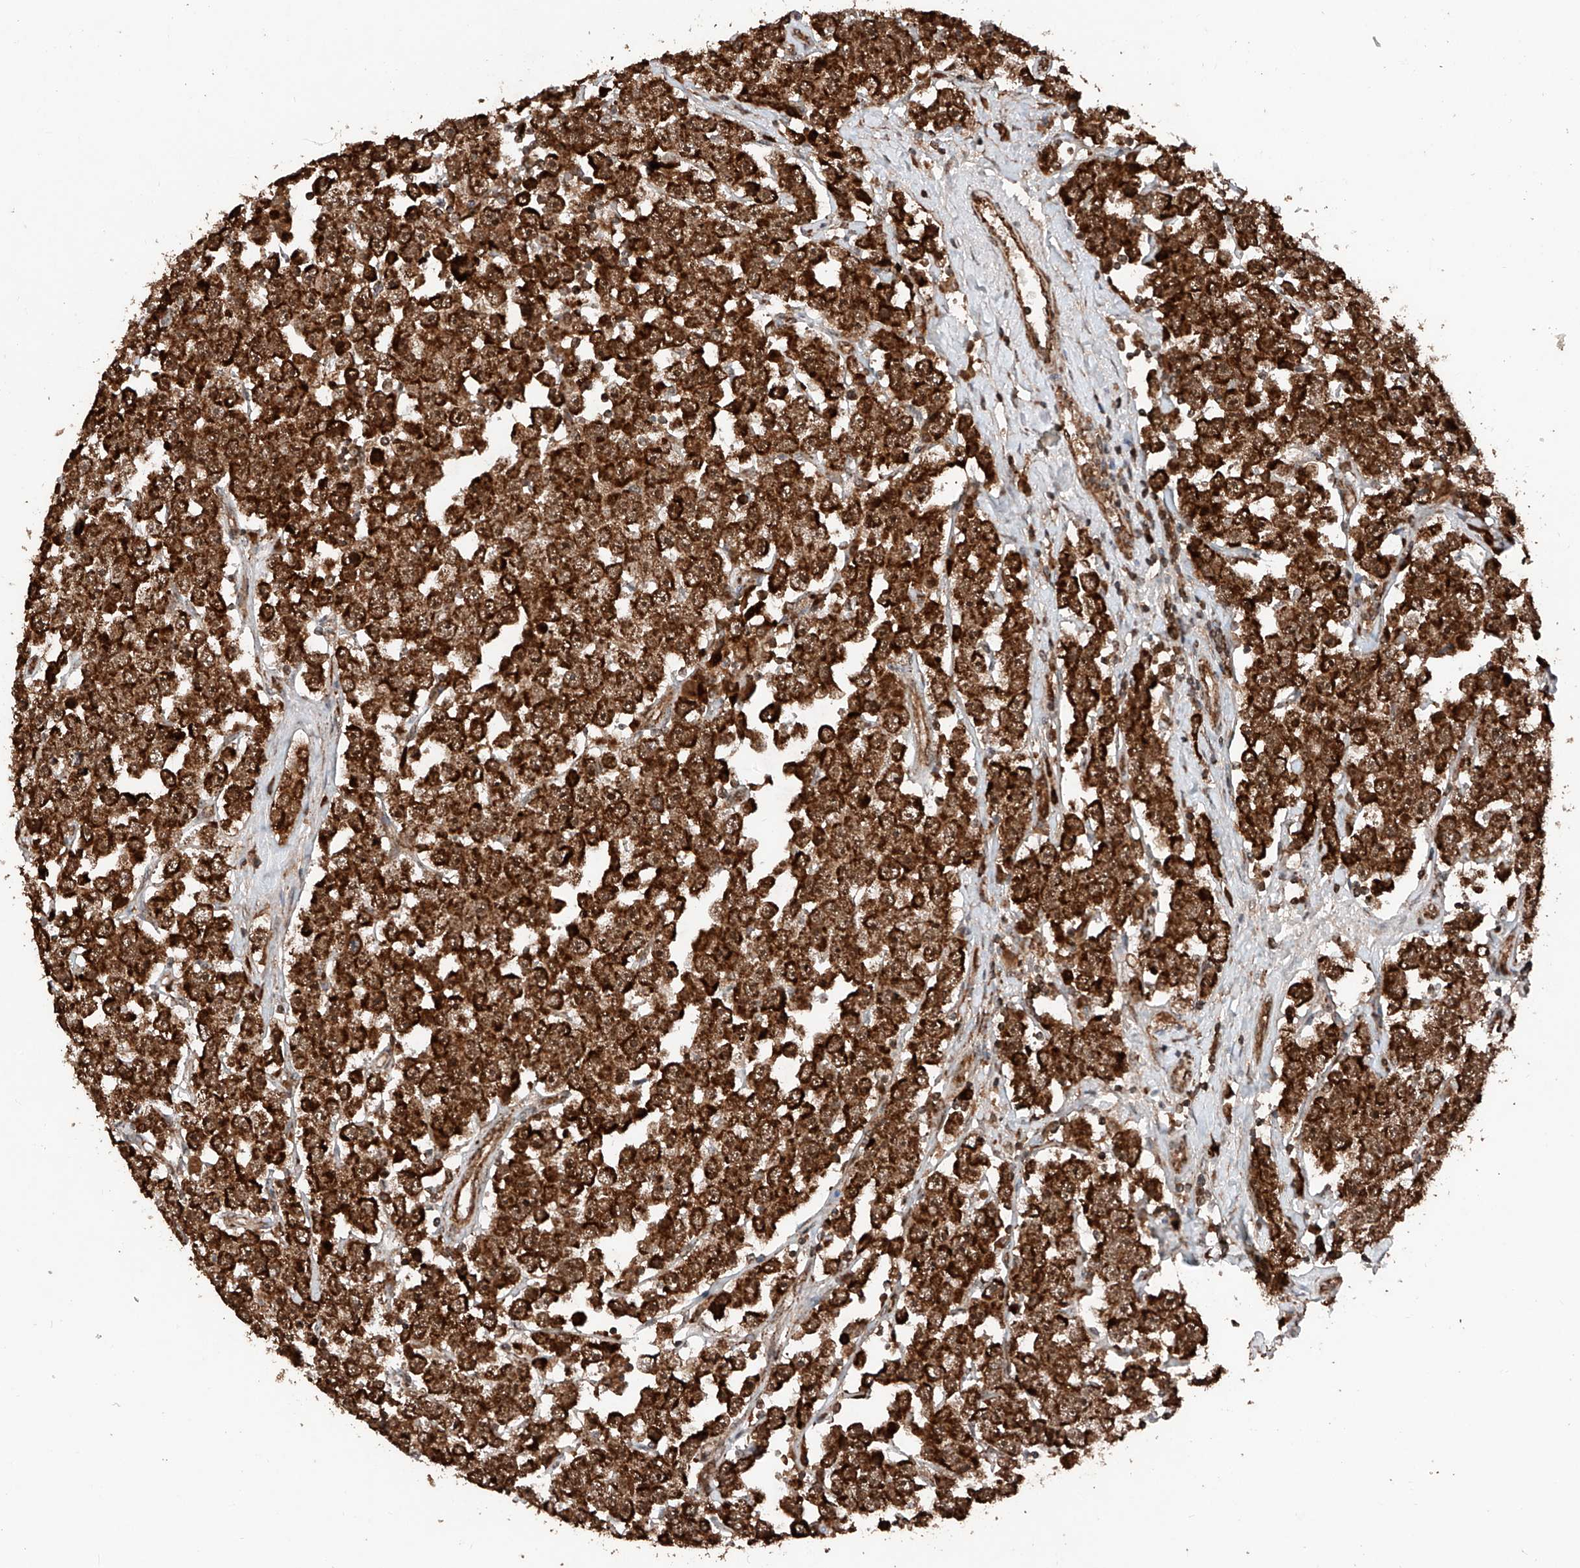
{"staining": {"intensity": "strong", "quantity": ">75%", "location": "cytoplasmic/membranous,nuclear"}, "tissue": "testis cancer", "cell_type": "Tumor cells", "image_type": "cancer", "snomed": [{"axis": "morphology", "description": "Seminoma, NOS"}, {"axis": "topography", "description": "Testis"}], "caption": "This image reveals immunohistochemistry (IHC) staining of testis cancer, with high strong cytoplasmic/membranous and nuclear positivity in about >75% of tumor cells.", "gene": "ZSCAN29", "patient": {"sex": "male", "age": 28}}